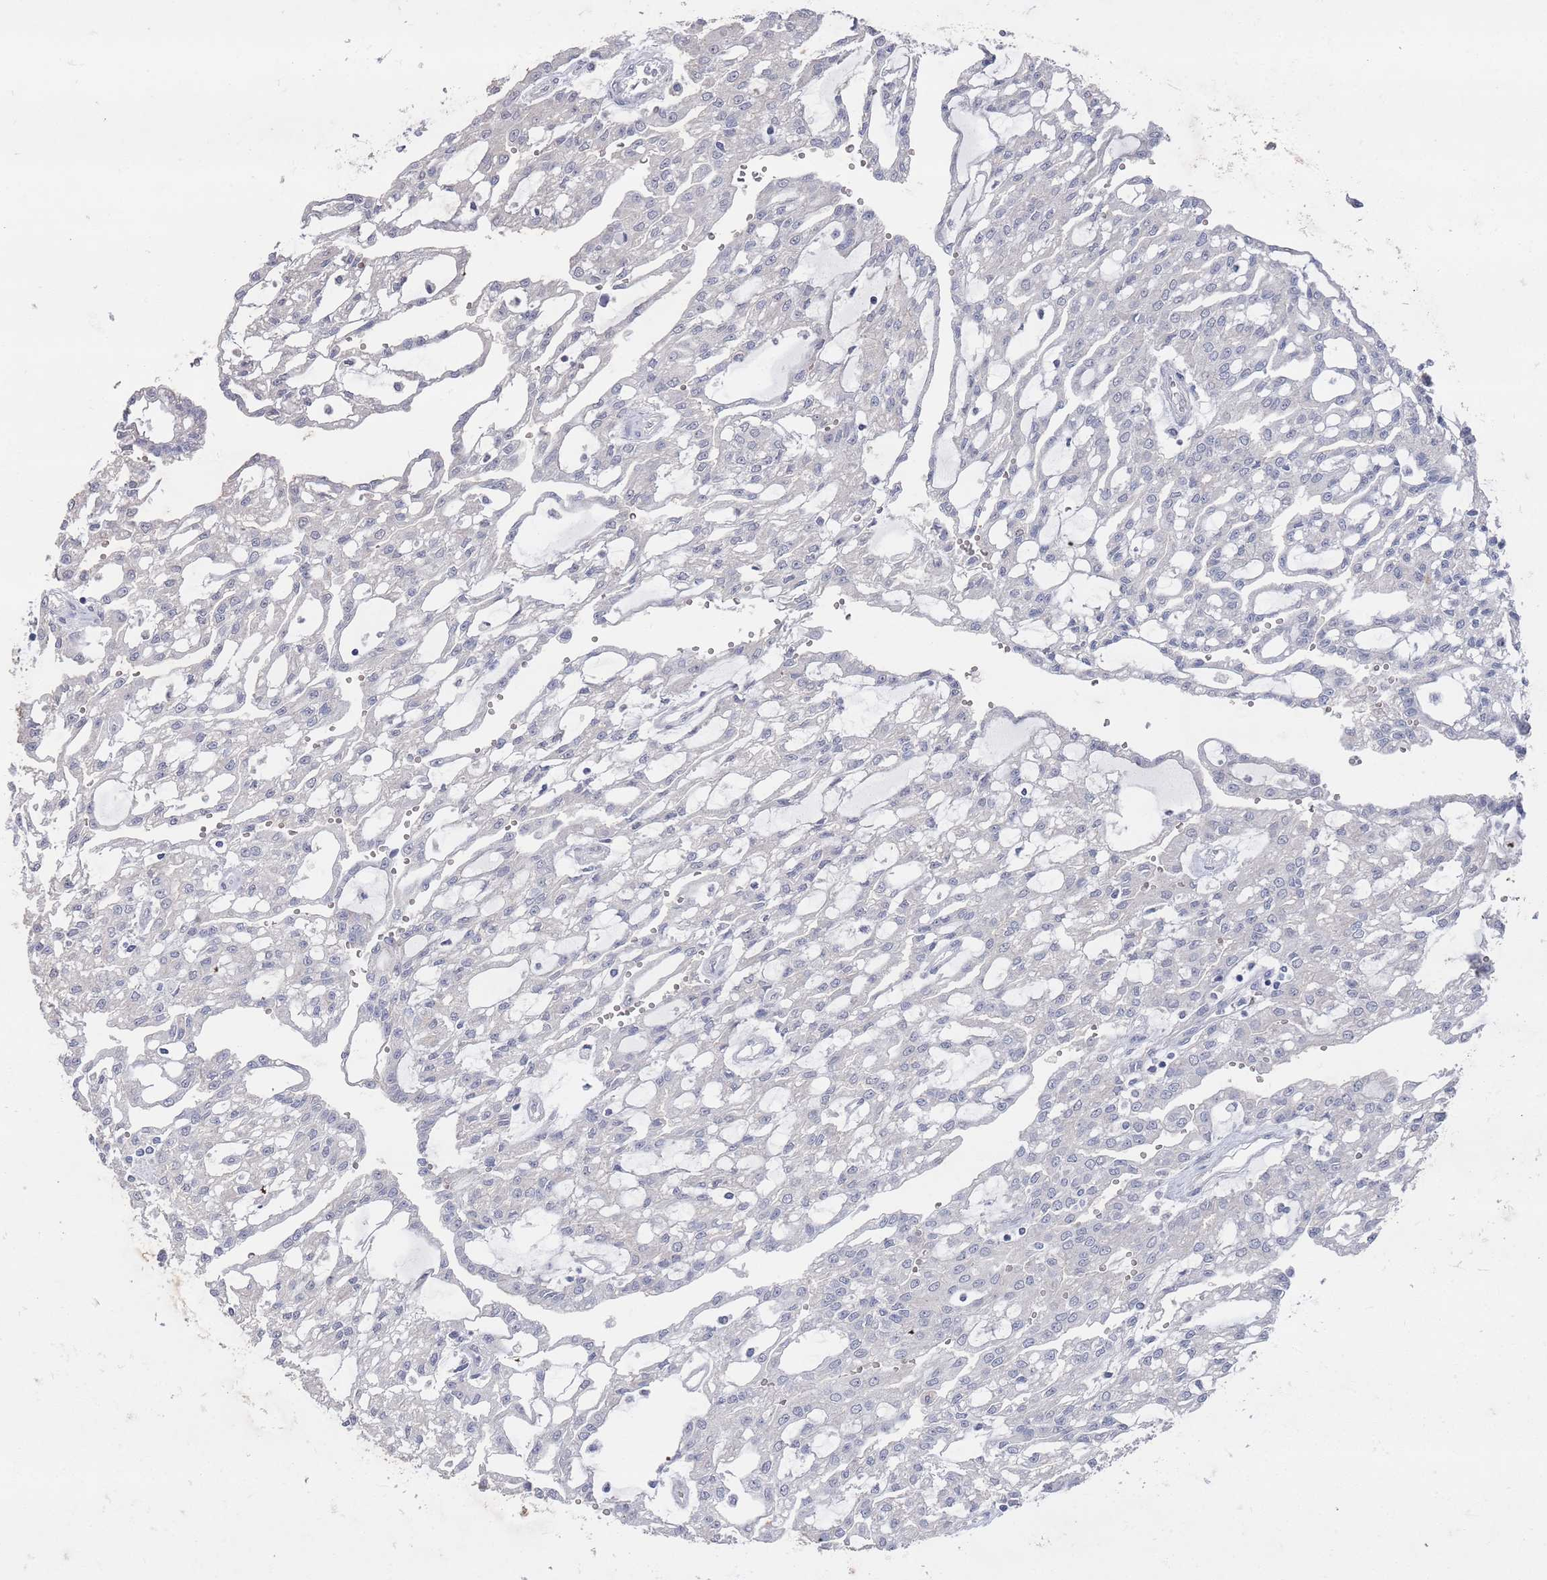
{"staining": {"intensity": "negative", "quantity": "none", "location": "none"}, "tissue": "renal cancer", "cell_type": "Tumor cells", "image_type": "cancer", "snomed": [{"axis": "morphology", "description": "Adenocarcinoma, NOS"}, {"axis": "topography", "description": "Kidney"}], "caption": "This is an immunohistochemistry (IHC) photomicrograph of human renal adenocarcinoma. There is no staining in tumor cells.", "gene": "PROM2", "patient": {"sex": "male", "age": 63}}